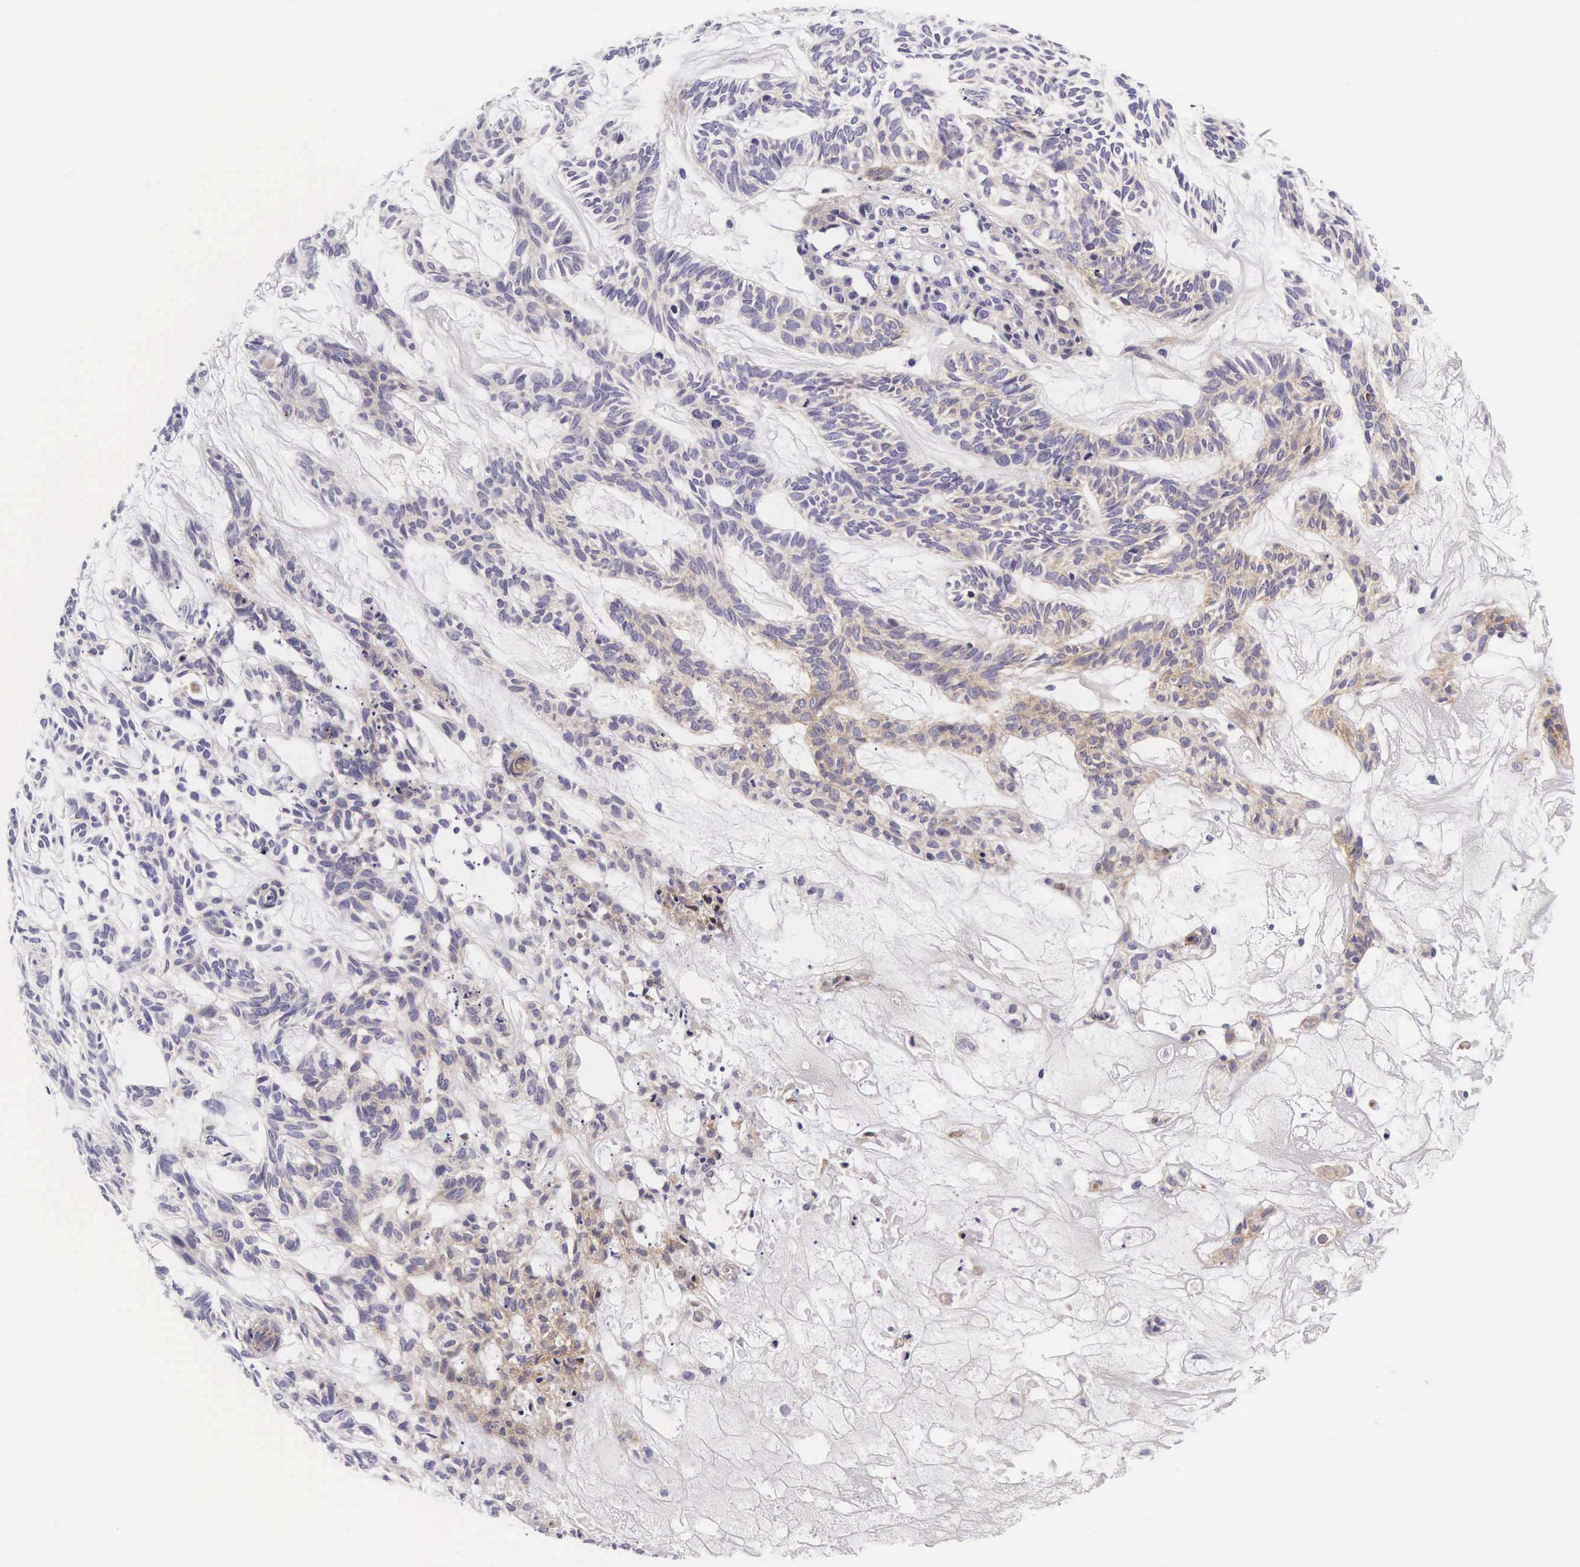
{"staining": {"intensity": "weak", "quantity": "<25%", "location": "cytoplasmic/membranous"}, "tissue": "skin cancer", "cell_type": "Tumor cells", "image_type": "cancer", "snomed": [{"axis": "morphology", "description": "Basal cell carcinoma"}, {"axis": "topography", "description": "Skin"}], "caption": "A high-resolution photomicrograph shows IHC staining of skin basal cell carcinoma, which demonstrates no significant staining in tumor cells. The staining was performed using DAB (3,3'-diaminobenzidine) to visualize the protein expression in brown, while the nuclei were stained in blue with hematoxylin (Magnification: 20x).", "gene": "UPRT", "patient": {"sex": "male", "age": 75}}